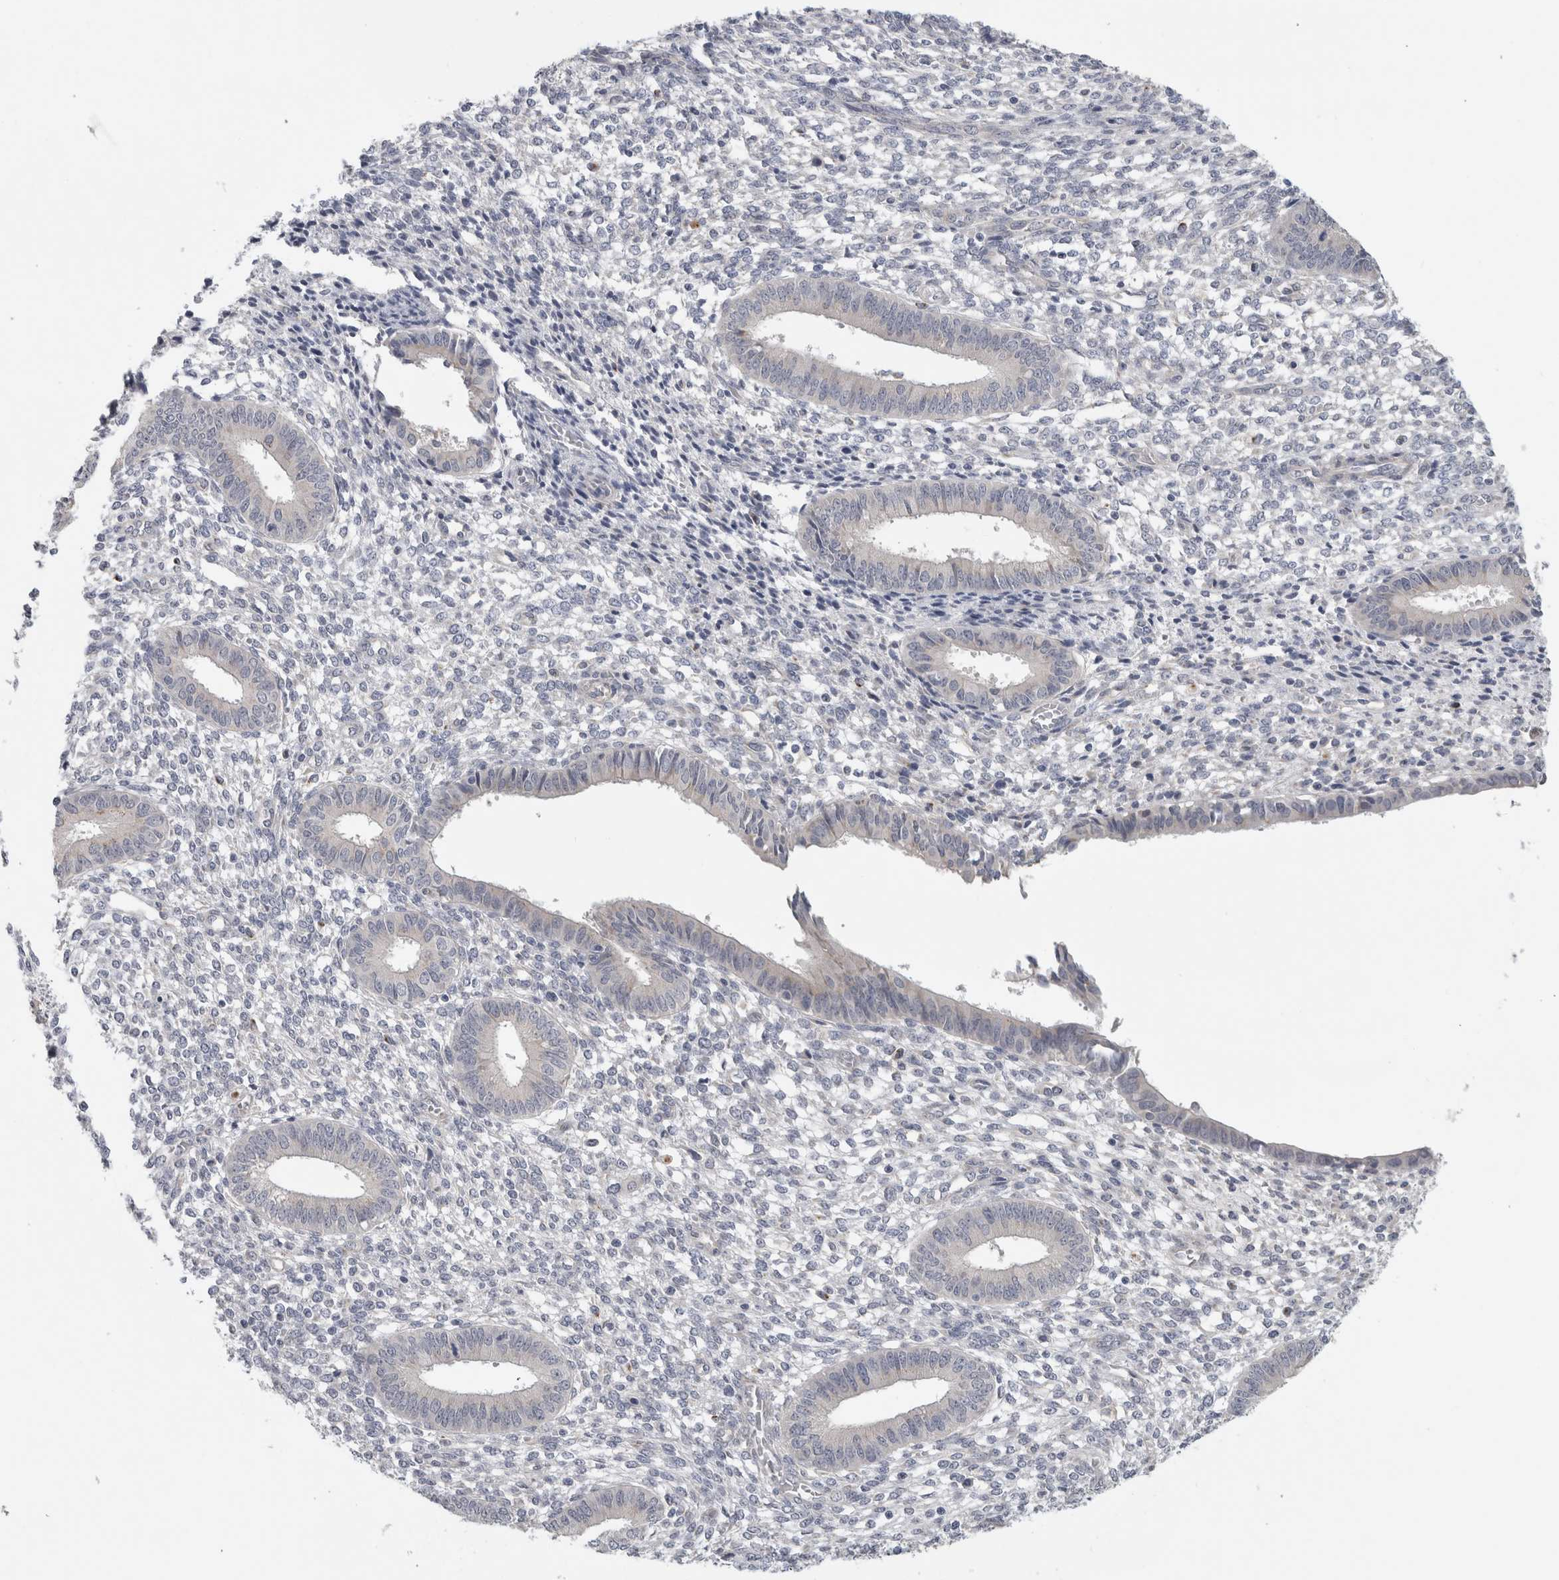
{"staining": {"intensity": "negative", "quantity": "none", "location": "none"}, "tissue": "endometrium", "cell_type": "Cells in endometrial stroma", "image_type": "normal", "snomed": [{"axis": "morphology", "description": "Normal tissue, NOS"}, {"axis": "topography", "description": "Endometrium"}], "caption": "Image shows no significant protein expression in cells in endometrial stroma of unremarkable endometrium. (Stains: DAB (3,3'-diaminobenzidine) immunohistochemistry (IHC) with hematoxylin counter stain, Microscopy: brightfield microscopy at high magnification).", "gene": "MGAT1", "patient": {"sex": "female", "age": 46}}